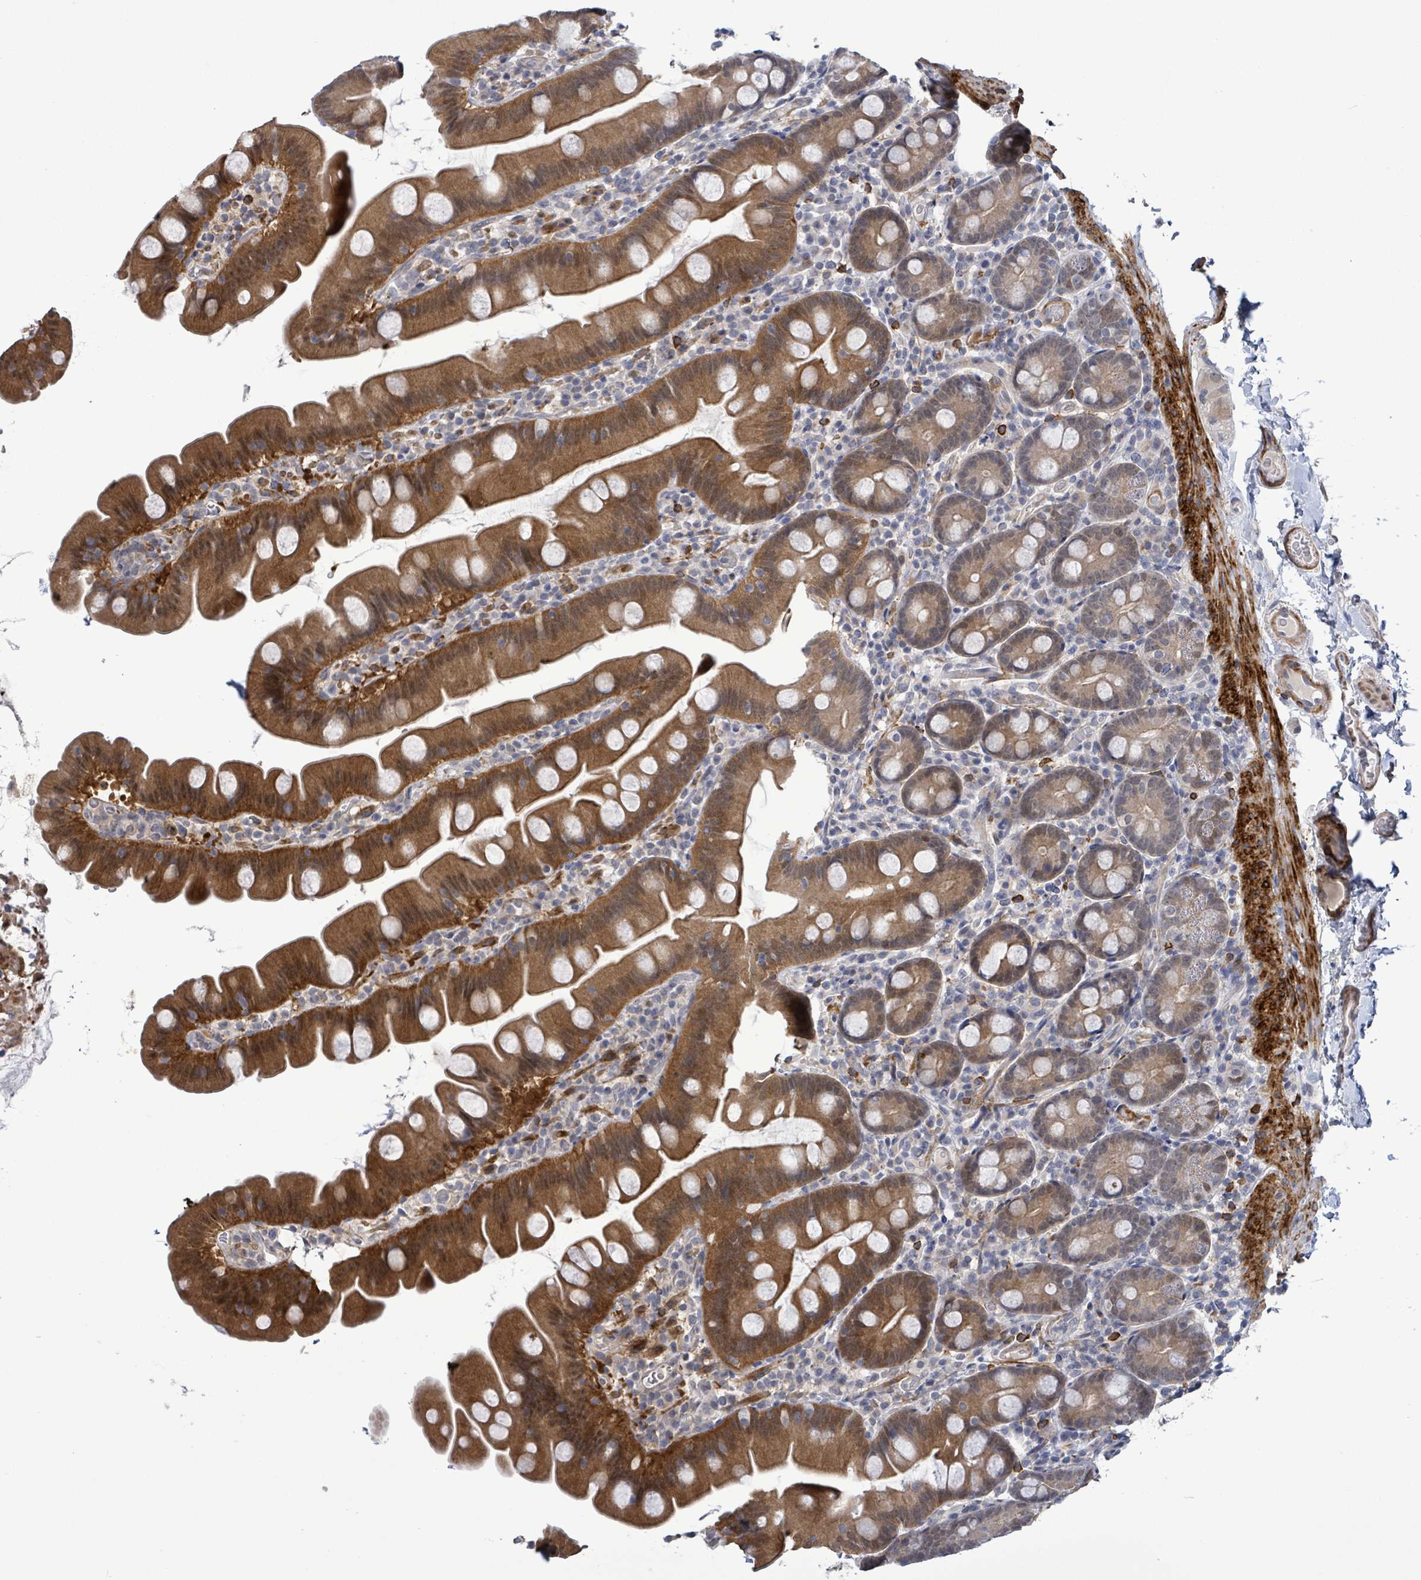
{"staining": {"intensity": "moderate", "quantity": ">75%", "location": "cytoplasmic/membranous"}, "tissue": "small intestine", "cell_type": "Glandular cells", "image_type": "normal", "snomed": [{"axis": "morphology", "description": "Normal tissue, NOS"}, {"axis": "topography", "description": "Small intestine"}], "caption": "A high-resolution histopathology image shows IHC staining of benign small intestine, which displays moderate cytoplasmic/membranous staining in approximately >75% of glandular cells. The protein of interest is shown in brown color, while the nuclei are stained blue.", "gene": "AMMECR1", "patient": {"sex": "female", "age": 68}}